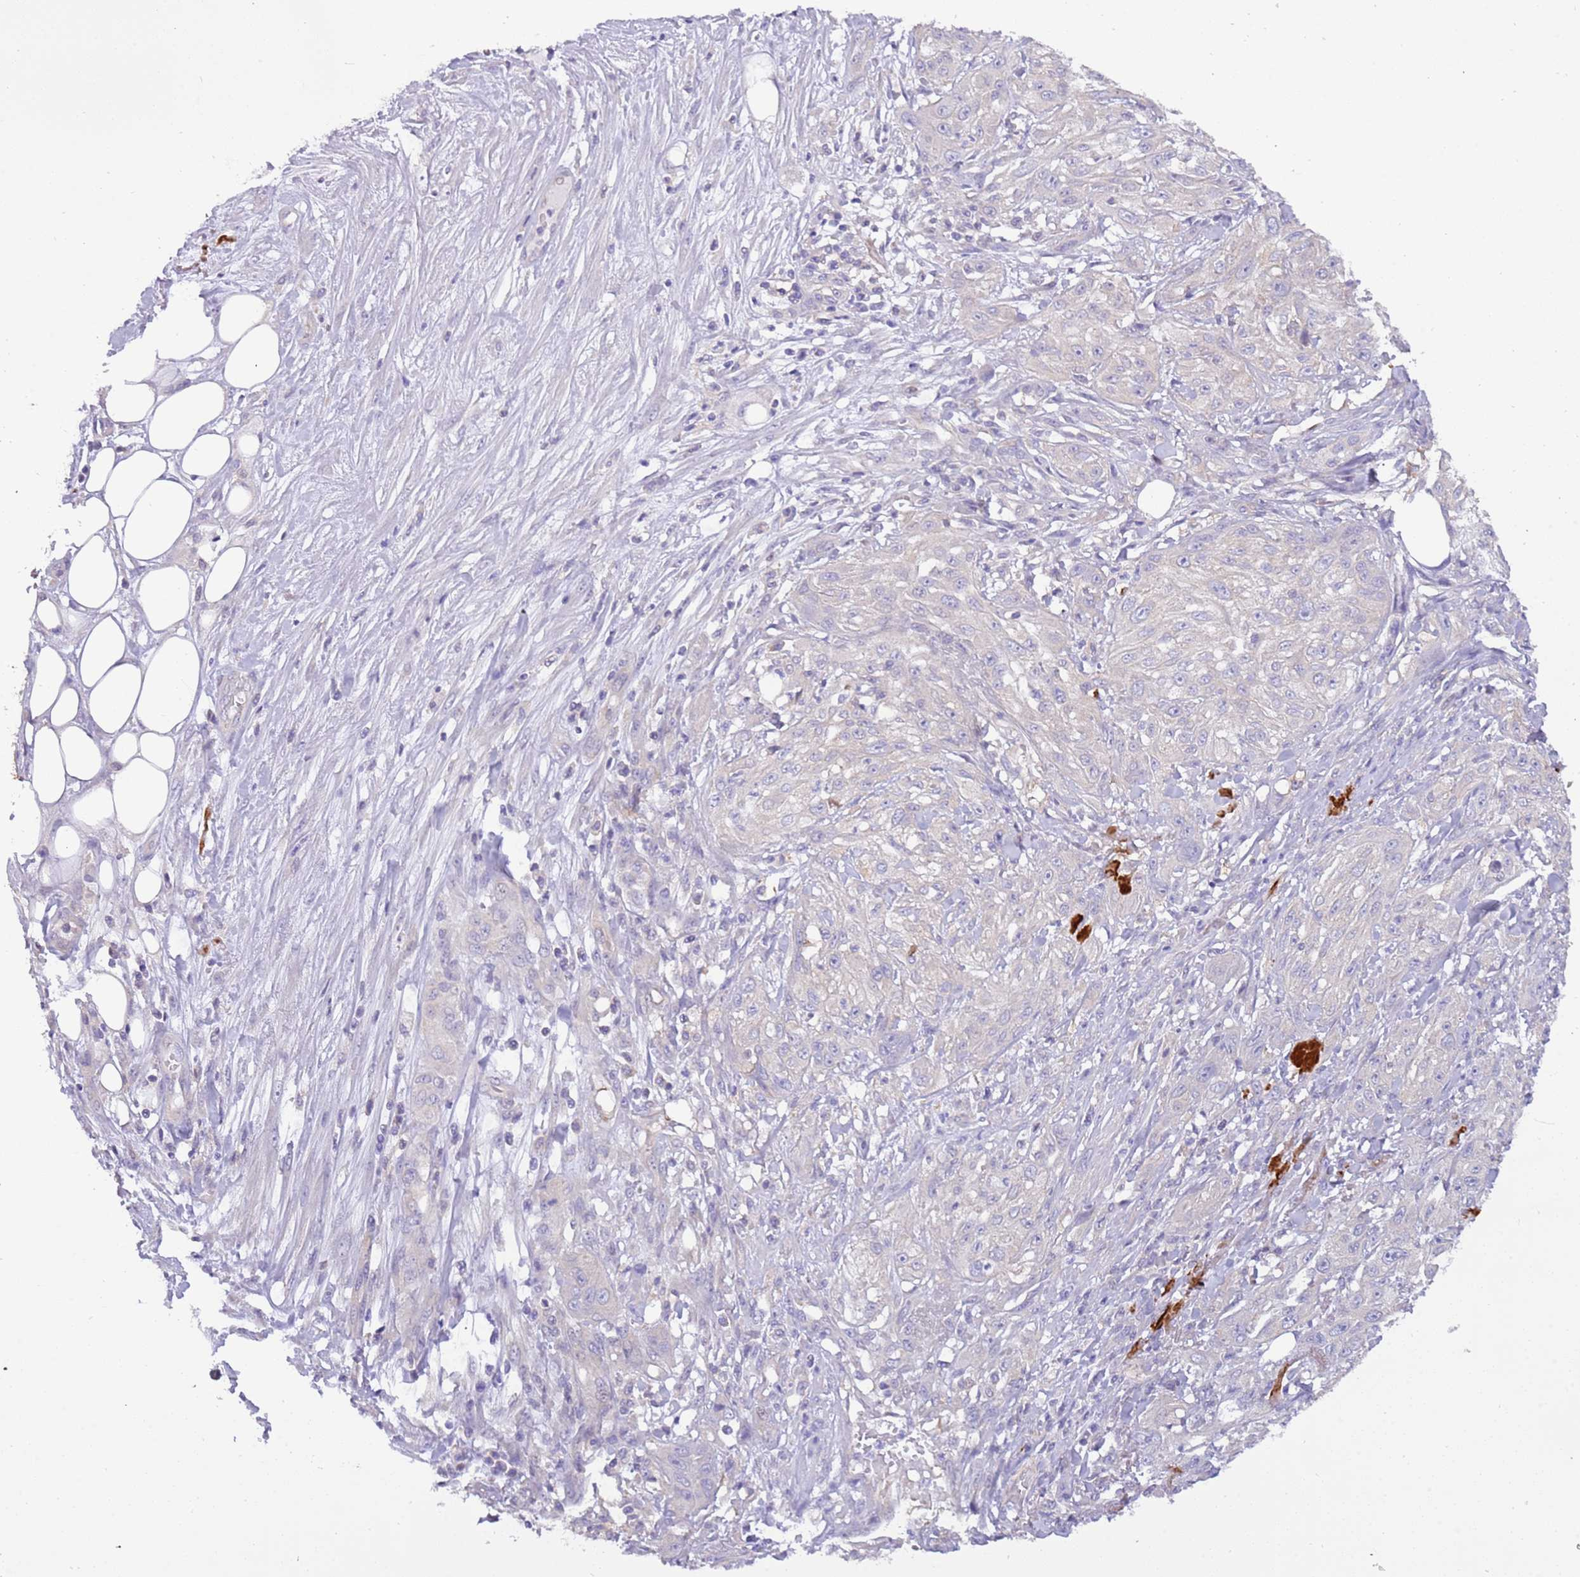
{"staining": {"intensity": "negative", "quantity": "none", "location": "none"}, "tissue": "skin cancer", "cell_type": "Tumor cells", "image_type": "cancer", "snomed": [{"axis": "morphology", "description": "Squamous cell carcinoma, NOS"}, {"axis": "morphology", "description": "Squamous cell carcinoma, metastatic, NOS"}, {"axis": "topography", "description": "Skin"}, {"axis": "topography", "description": "Lymph node"}], "caption": "Tumor cells show no significant protein positivity in squamous cell carcinoma (skin). (DAB immunohistochemistry visualized using brightfield microscopy, high magnification).", "gene": "STIP1", "patient": {"sex": "male", "age": 75}}